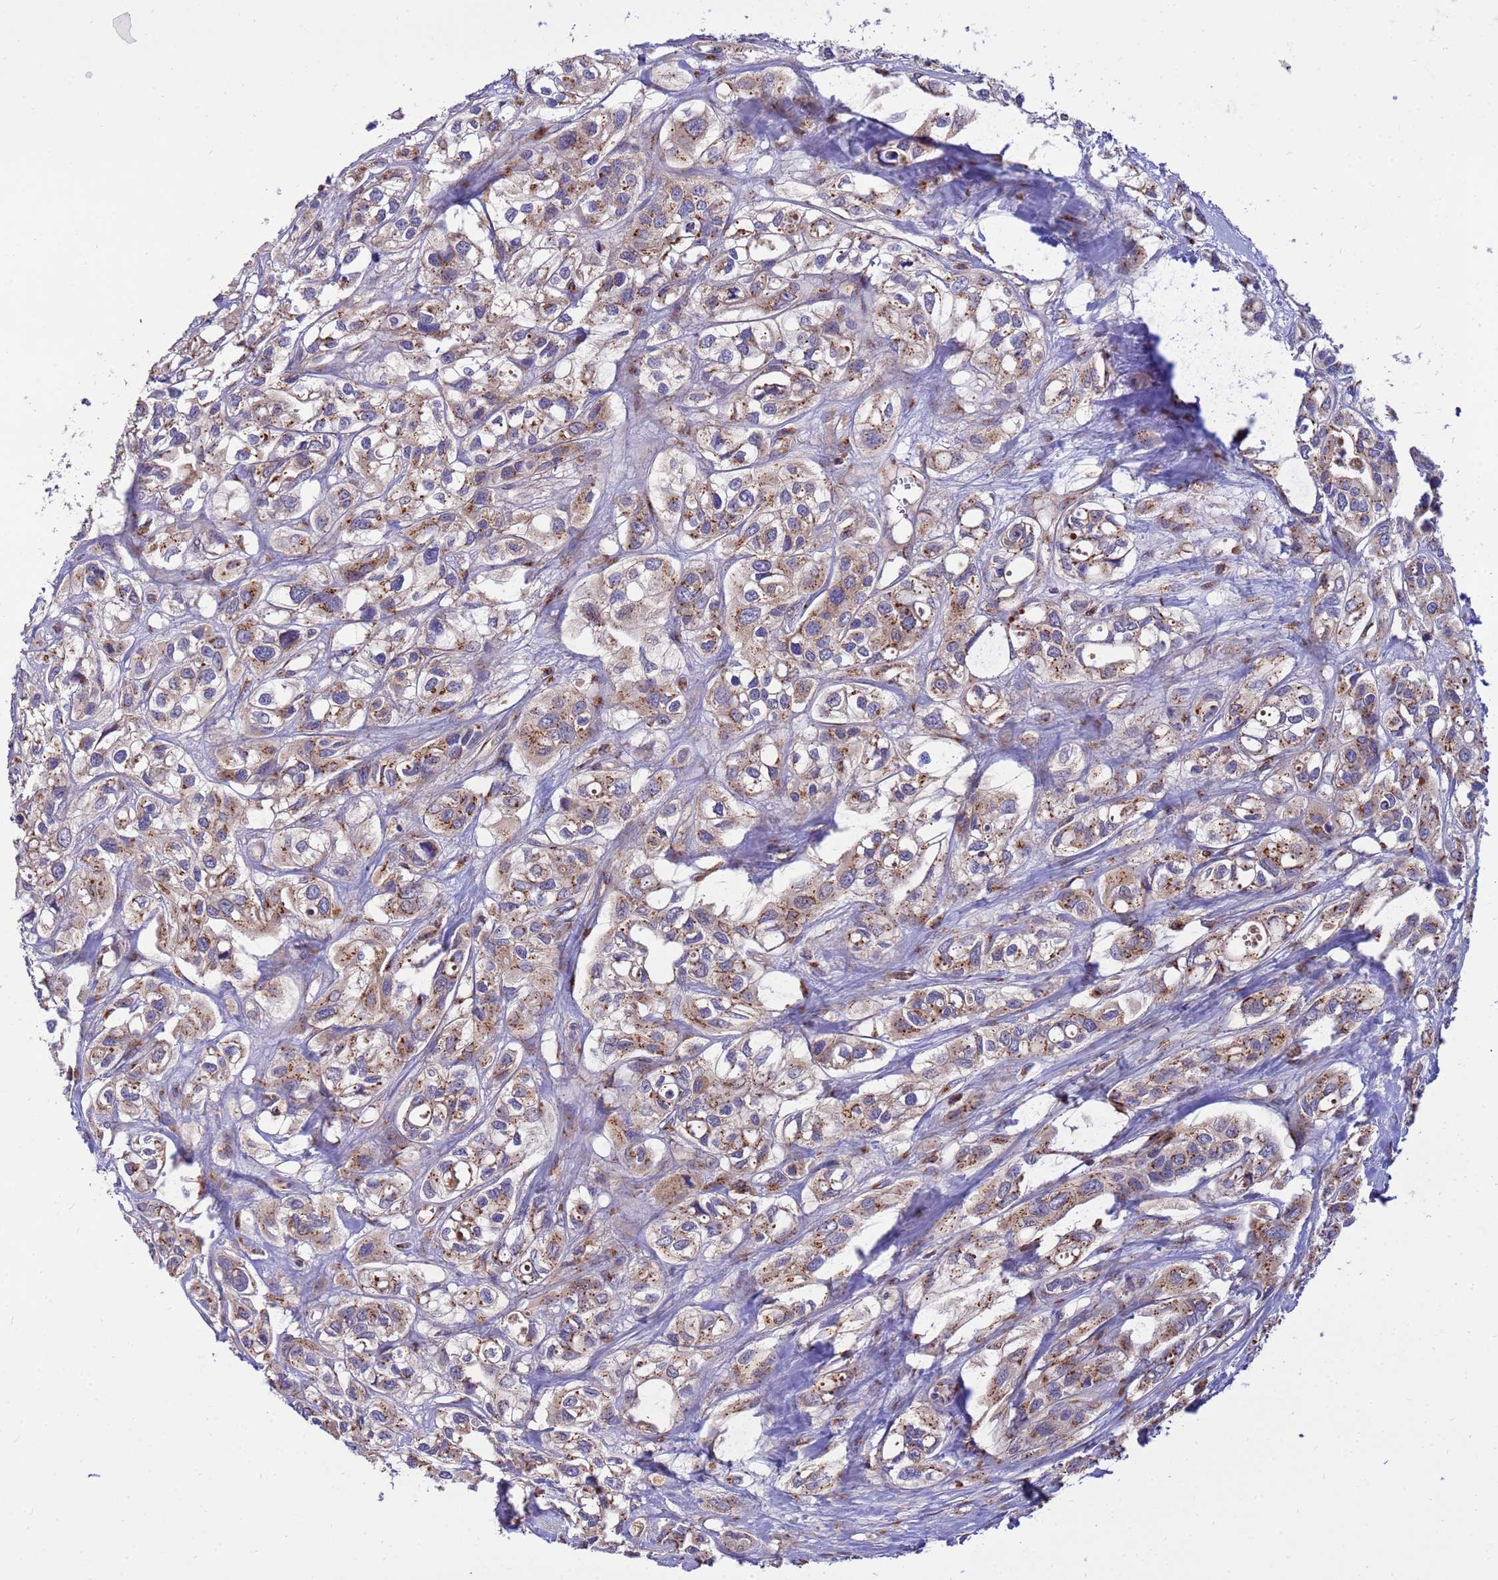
{"staining": {"intensity": "moderate", "quantity": ">75%", "location": "cytoplasmic/membranous"}, "tissue": "urothelial cancer", "cell_type": "Tumor cells", "image_type": "cancer", "snomed": [{"axis": "morphology", "description": "Urothelial carcinoma, High grade"}, {"axis": "topography", "description": "Urinary bladder"}], "caption": "Immunohistochemistry (IHC) (DAB (3,3'-diaminobenzidine)) staining of human high-grade urothelial carcinoma displays moderate cytoplasmic/membranous protein positivity in approximately >75% of tumor cells. (IHC, brightfield microscopy, high magnification).", "gene": "HPS3", "patient": {"sex": "male", "age": 67}}